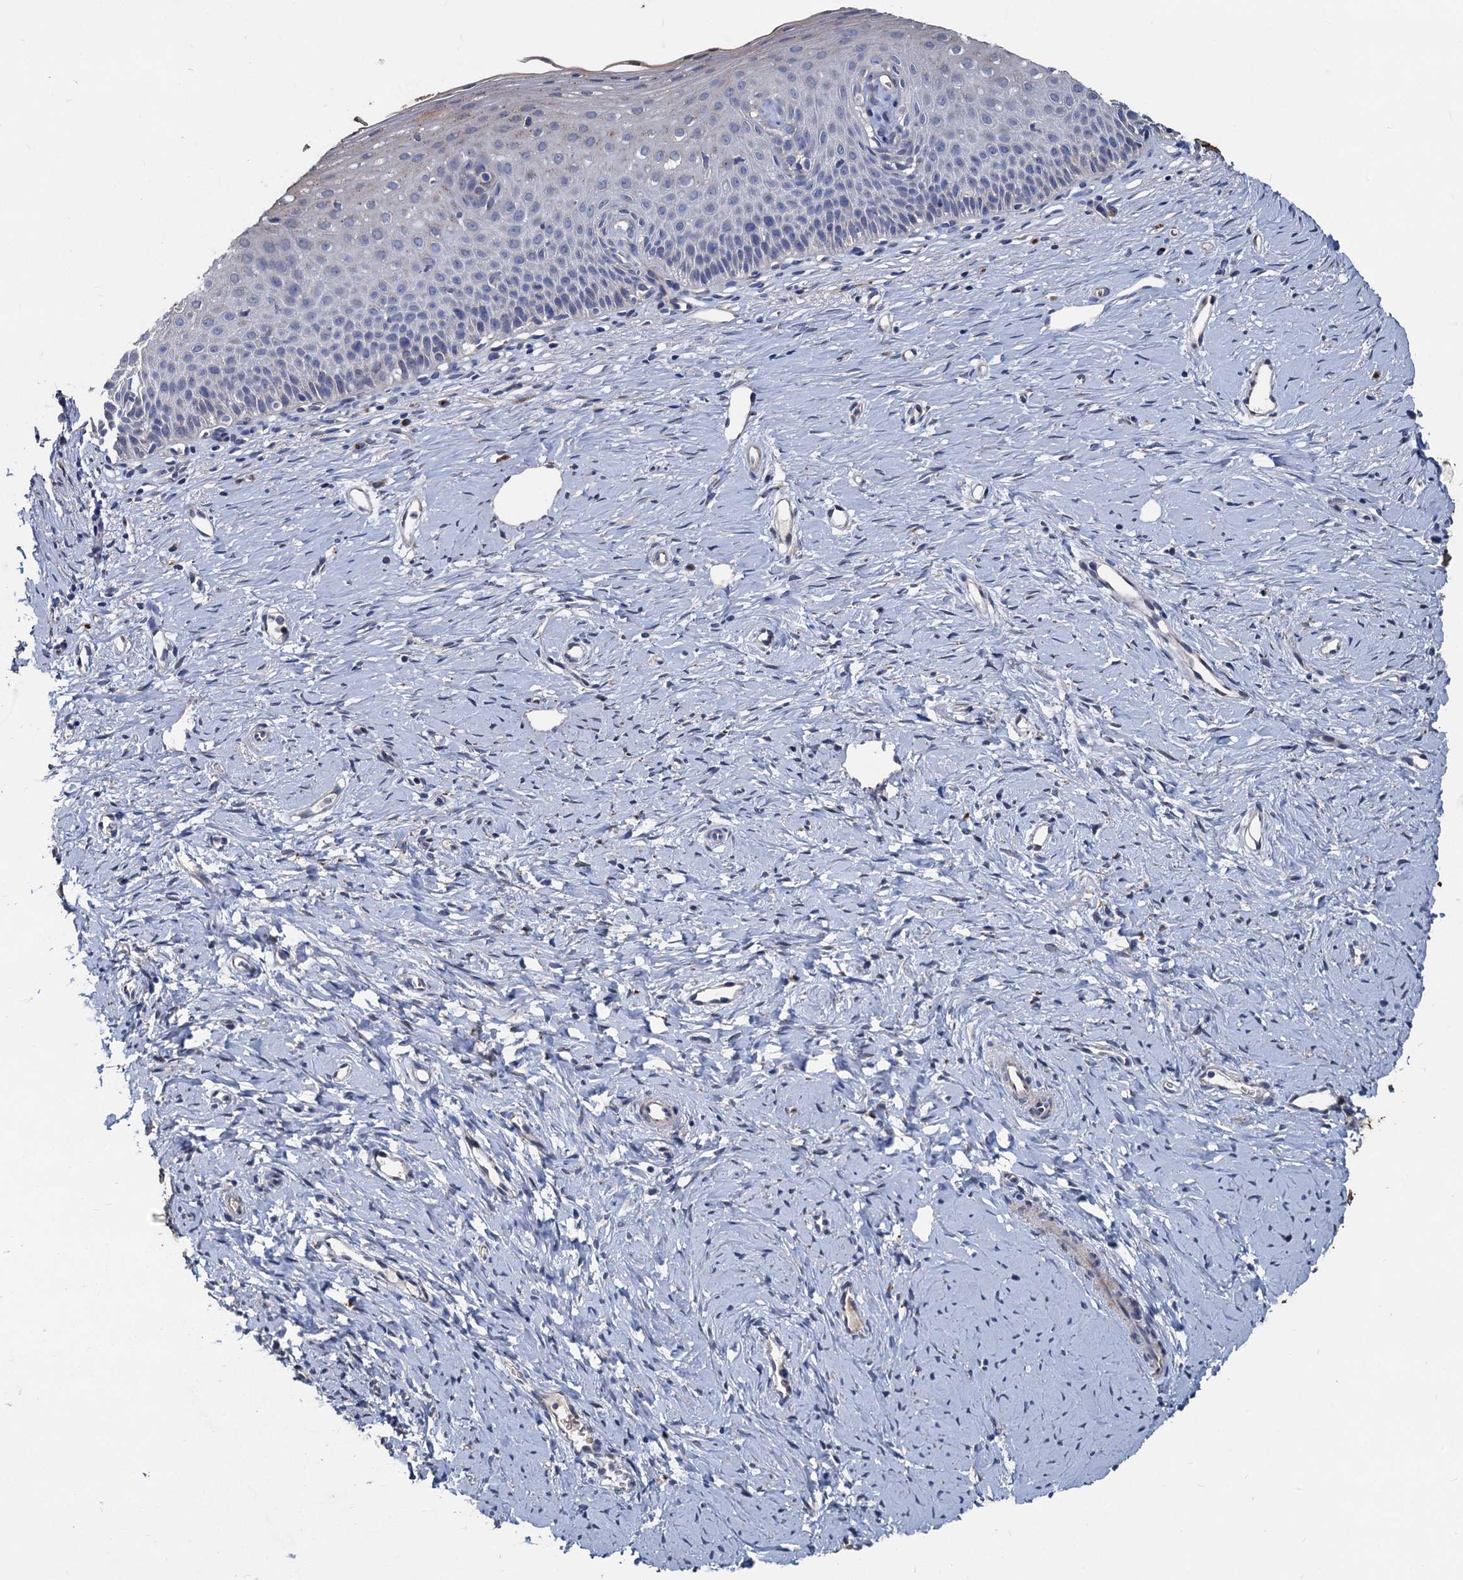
{"staining": {"intensity": "moderate", "quantity": "<25%", "location": "cytoplasmic/membranous"}, "tissue": "cervix", "cell_type": "Glandular cells", "image_type": "normal", "snomed": [{"axis": "morphology", "description": "Normal tissue, NOS"}, {"axis": "topography", "description": "Cervix"}], "caption": "Cervix stained with DAB immunohistochemistry (IHC) shows low levels of moderate cytoplasmic/membranous positivity in about <25% of glandular cells.", "gene": "TCTN2", "patient": {"sex": "female", "age": 36}}